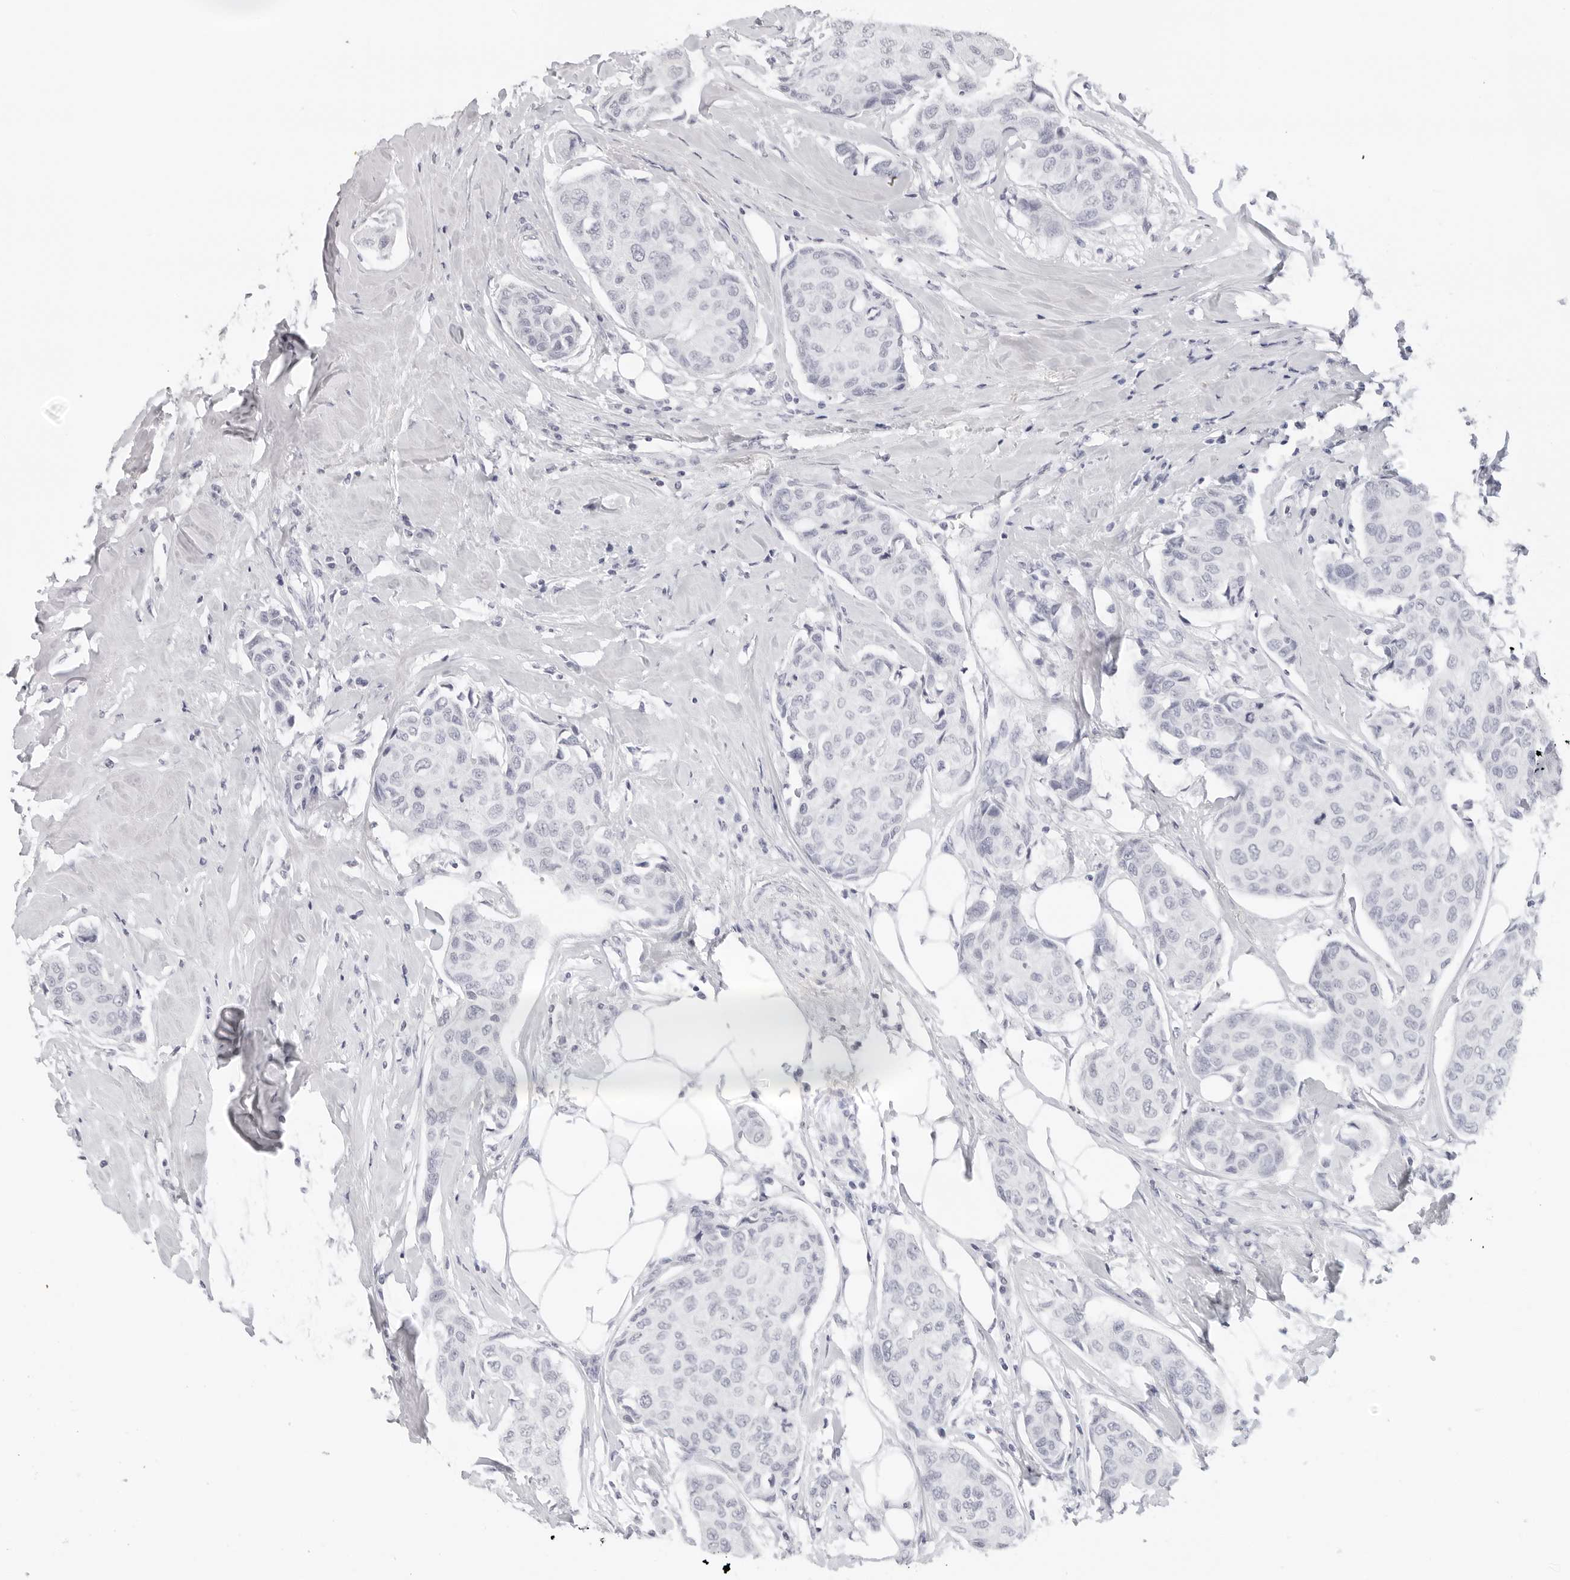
{"staining": {"intensity": "negative", "quantity": "none", "location": "none"}, "tissue": "breast cancer", "cell_type": "Tumor cells", "image_type": "cancer", "snomed": [{"axis": "morphology", "description": "Duct carcinoma"}, {"axis": "topography", "description": "Breast"}], "caption": "IHC histopathology image of neoplastic tissue: human breast cancer stained with DAB reveals no significant protein positivity in tumor cells. Brightfield microscopy of immunohistochemistry (IHC) stained with DAB (3,3'-diaminobenzidine) (brown) and hematoxylin (blue), captured at high magnification.", "gene": "AGMAT", "patient": {"sex": "female", "age": 80}}